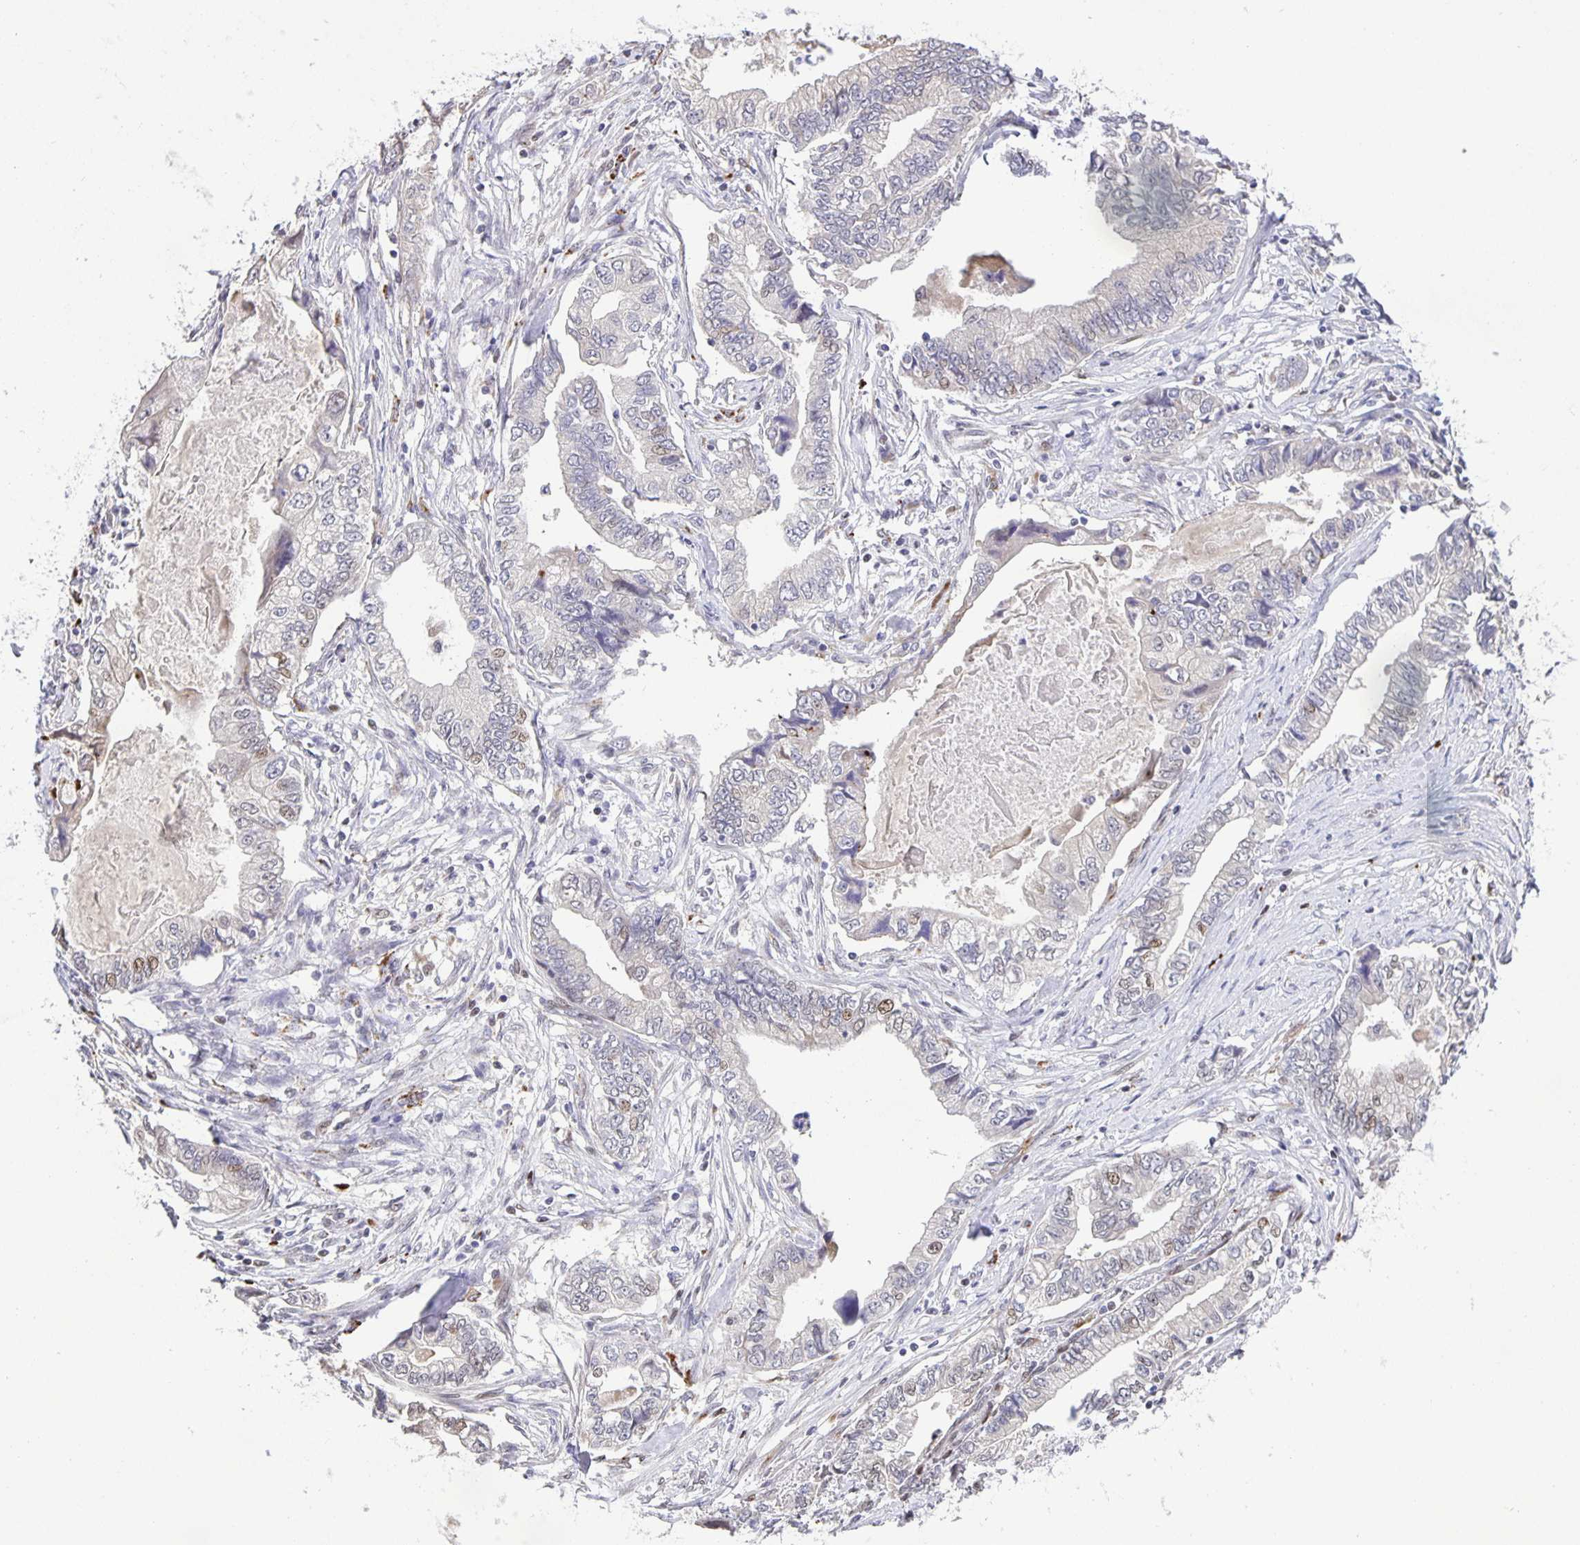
{"staining": {"intensity": "weak", "quantity": "<25%", "location": "nuclear"}, "tissue": "stomach cancer", "cell_type": "Tumor cells", "image_type": "cancer", "snomed": [{"axis": "morphology", "description": "Adenocarcinoma, NOS"}, {"axis": "topography", "description": "Pancreas"}, {"axis": "topography", "description": "Stomach, upper"}], "caption": "A high-resolution histopathology image shows immunohistochemistry staining of adenocarcinoma (stomach), which displays no significant positivity in tumor cells.", "gene": "MAPK12", "patient": {"sex": "male", "age": 77}}